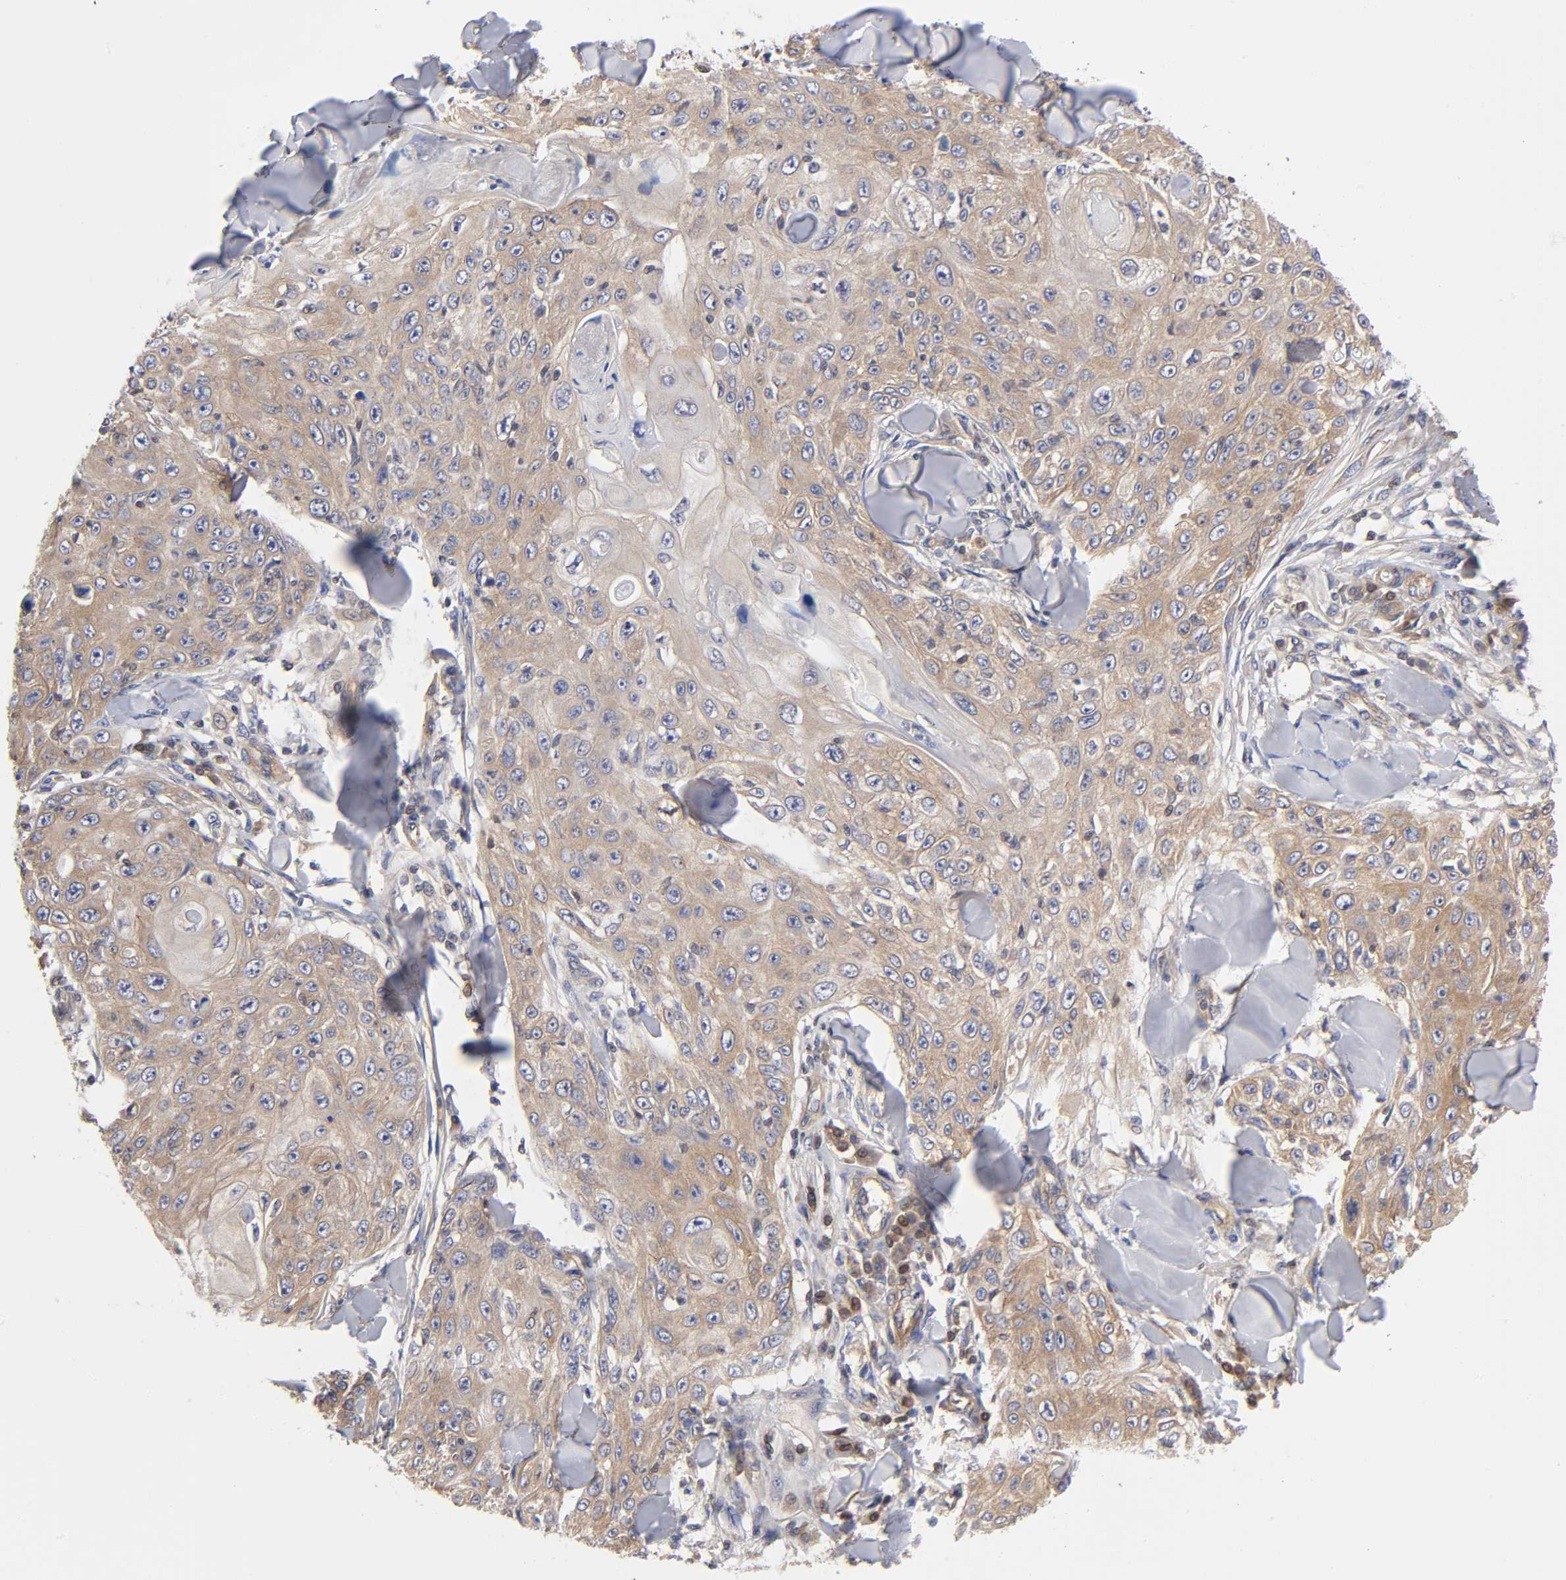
{"staining": {"intensity": "moderate", "quantity": ">75%", "location": "cytoplasmic/membranous"}, "tissue": "skin cancer", "cell_type": "Tumor cells", "image_type": "cancer", "snomed": [{"axis": "morphology", "description": "Squamous cell carcinoma, NOS"}, {"axis": "topography", "description": "Skin"}], "caption": "This histopathology image demonstrates skin cancer stained with immunohistochemistry (IHC) to label a protein in brown. The cytoplasmic/membranous of tumor cells show moderate positivity for the protein. Nuclei are counter-stained blue.", "gene": "STRN3", "patient": {"sex": "male", "age": 86}}